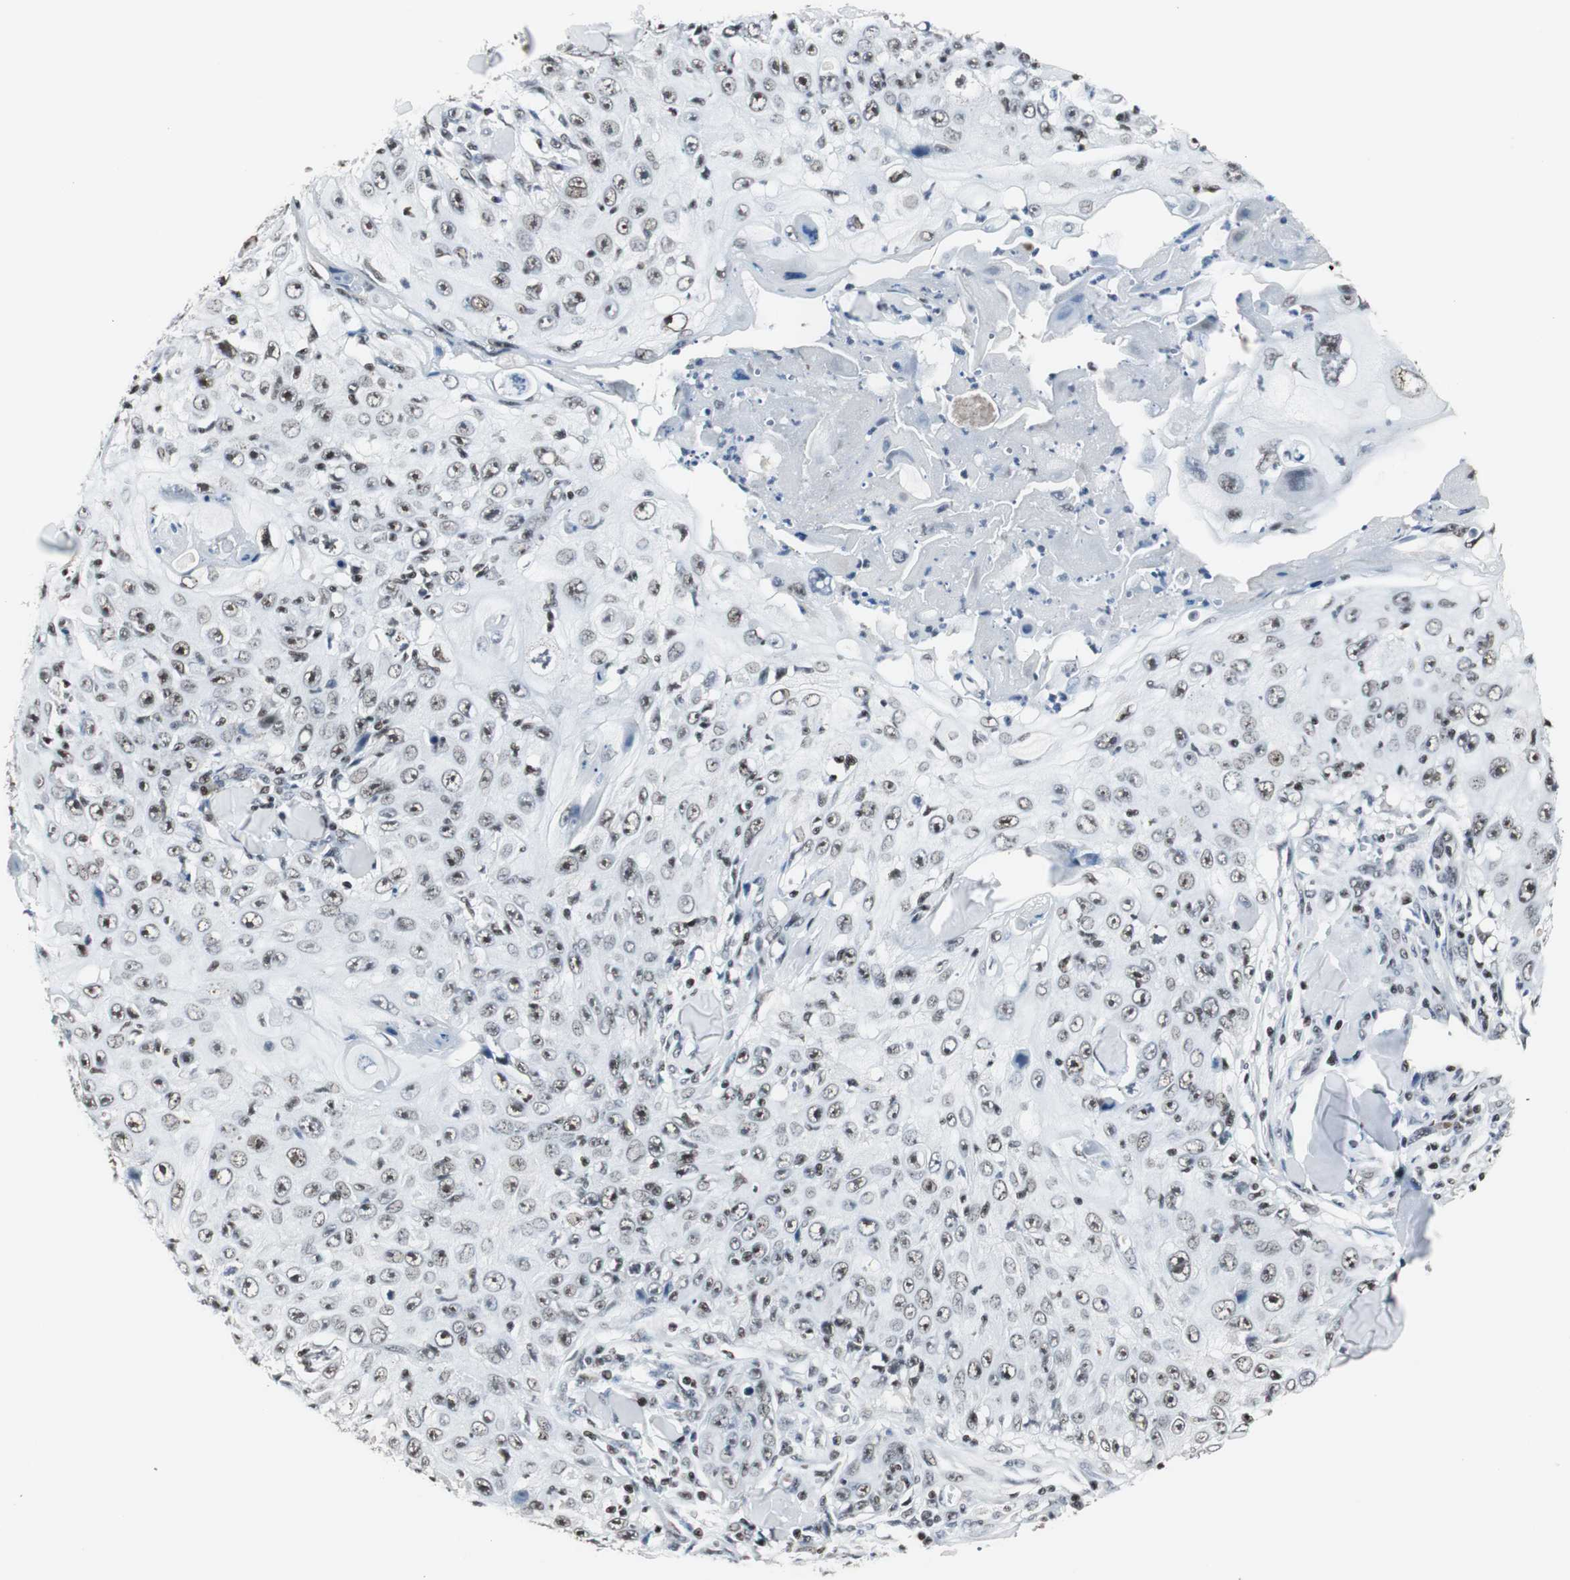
{"staining": {"intensity": "moderate", "quantity": ">75%", "location": "nuclear"}, "tissue": "skin cancer", "cell_type": "Tumor cells", "image_type": "cancer", "snomed": [{"axis": "morphology", "description": "Squamous cell carcinoma, NOS"}, {"axis": "topography", "description": "Skin"}], "caption": "A histopathology image of human skin squamous cell carcinoma stained for a protein reveals moderate nuclear brown staining in tumor cells.", "gene": "RAD9A", "patient": {"sex": "male", "age": 86}}